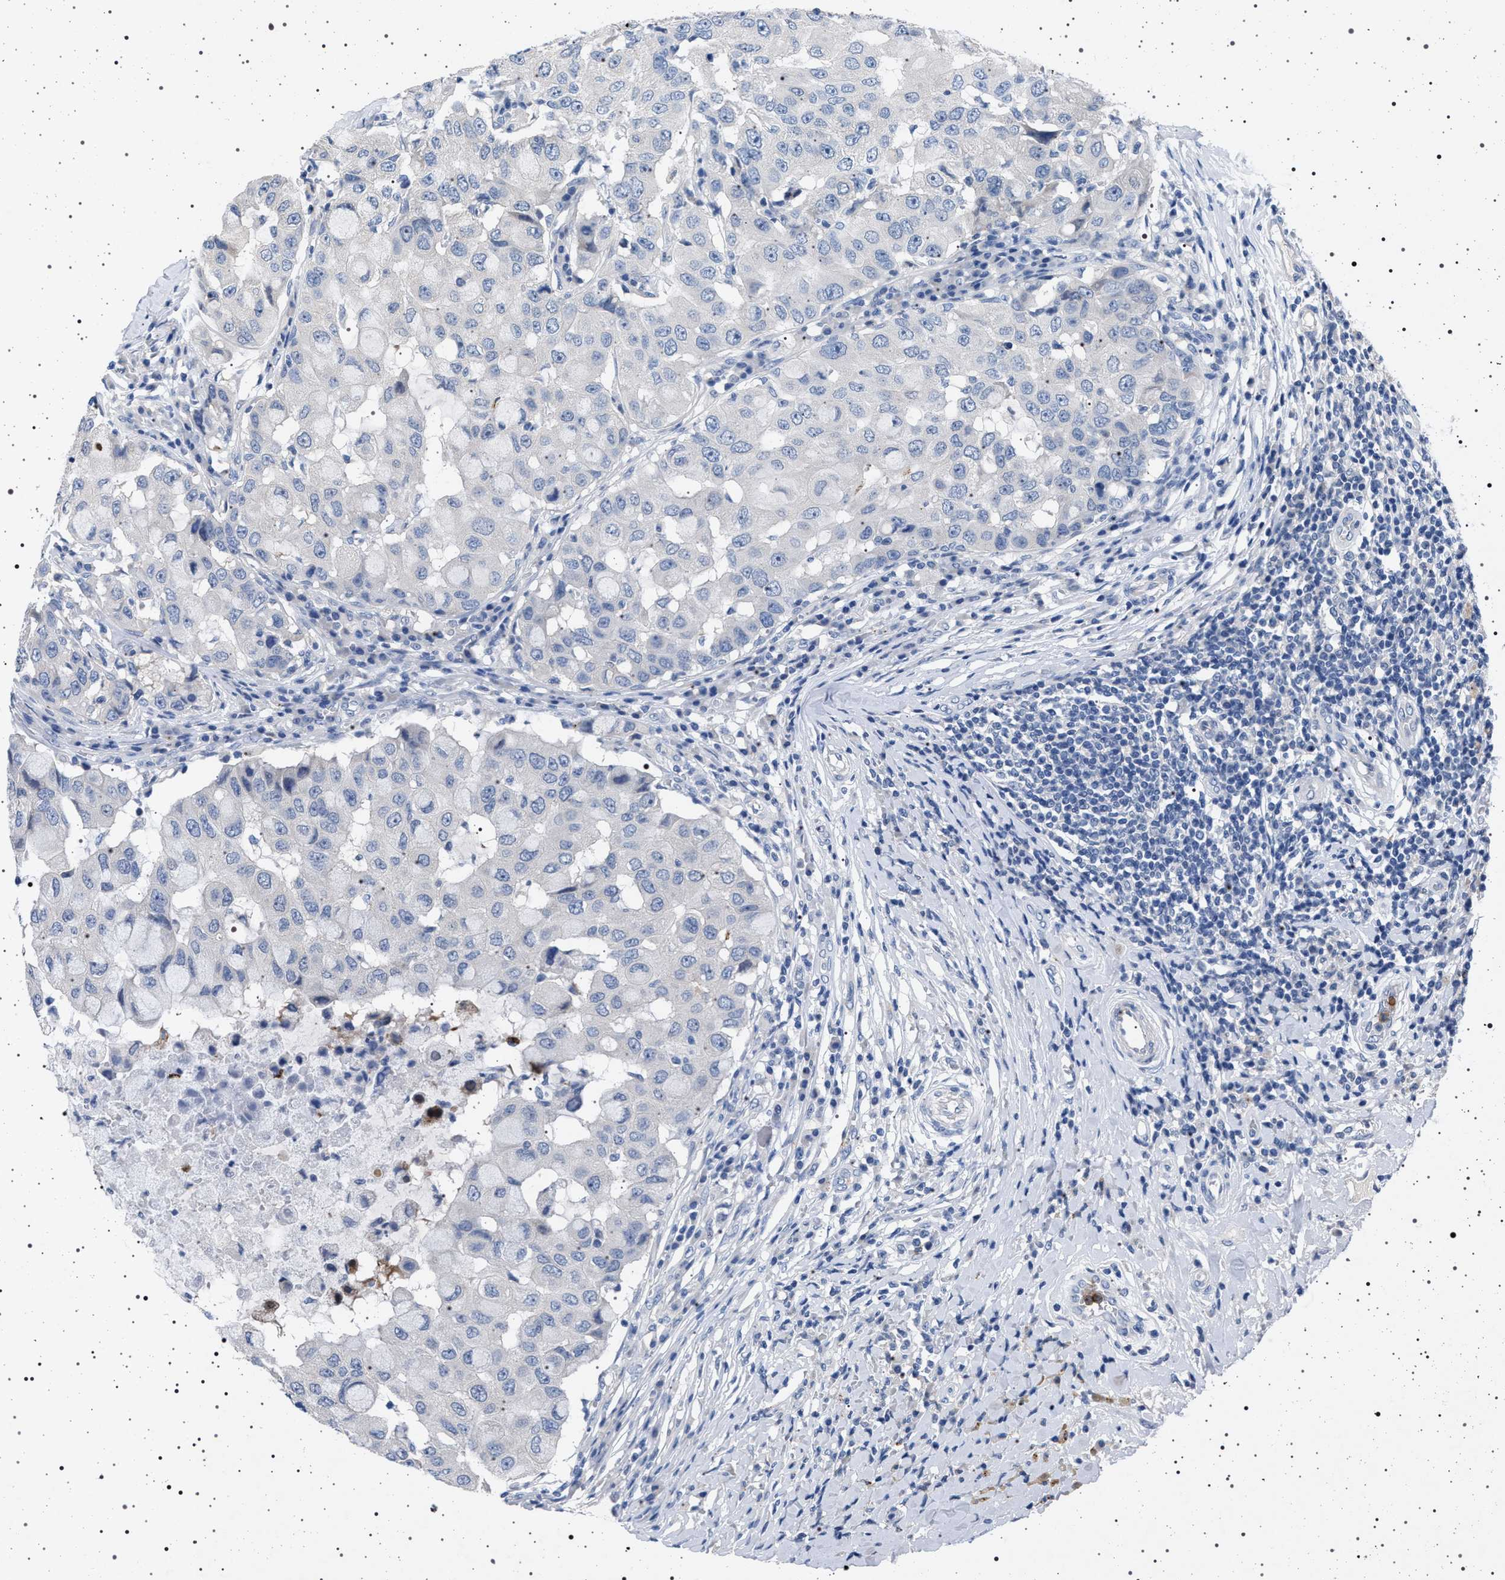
{"staining": {"intensity": "negative", "quantity": "none", "location": "none"}, "tissue": "breast cancer", "cell_type": "Tumor cells", "image_type": "cancer", "snomed": [{"axis": "morphology", "description": "Duct carcinoma"}, {"axis": "topography", "description": "Breast"}], "caption": "Immunohistochemistry micrograph of neoplastic tissue: human breast cancer stained with DAB shows no significant protein staining in tumor cells.", "gene": "NAT9", "patient": {"sex": "female", "age": 27}}